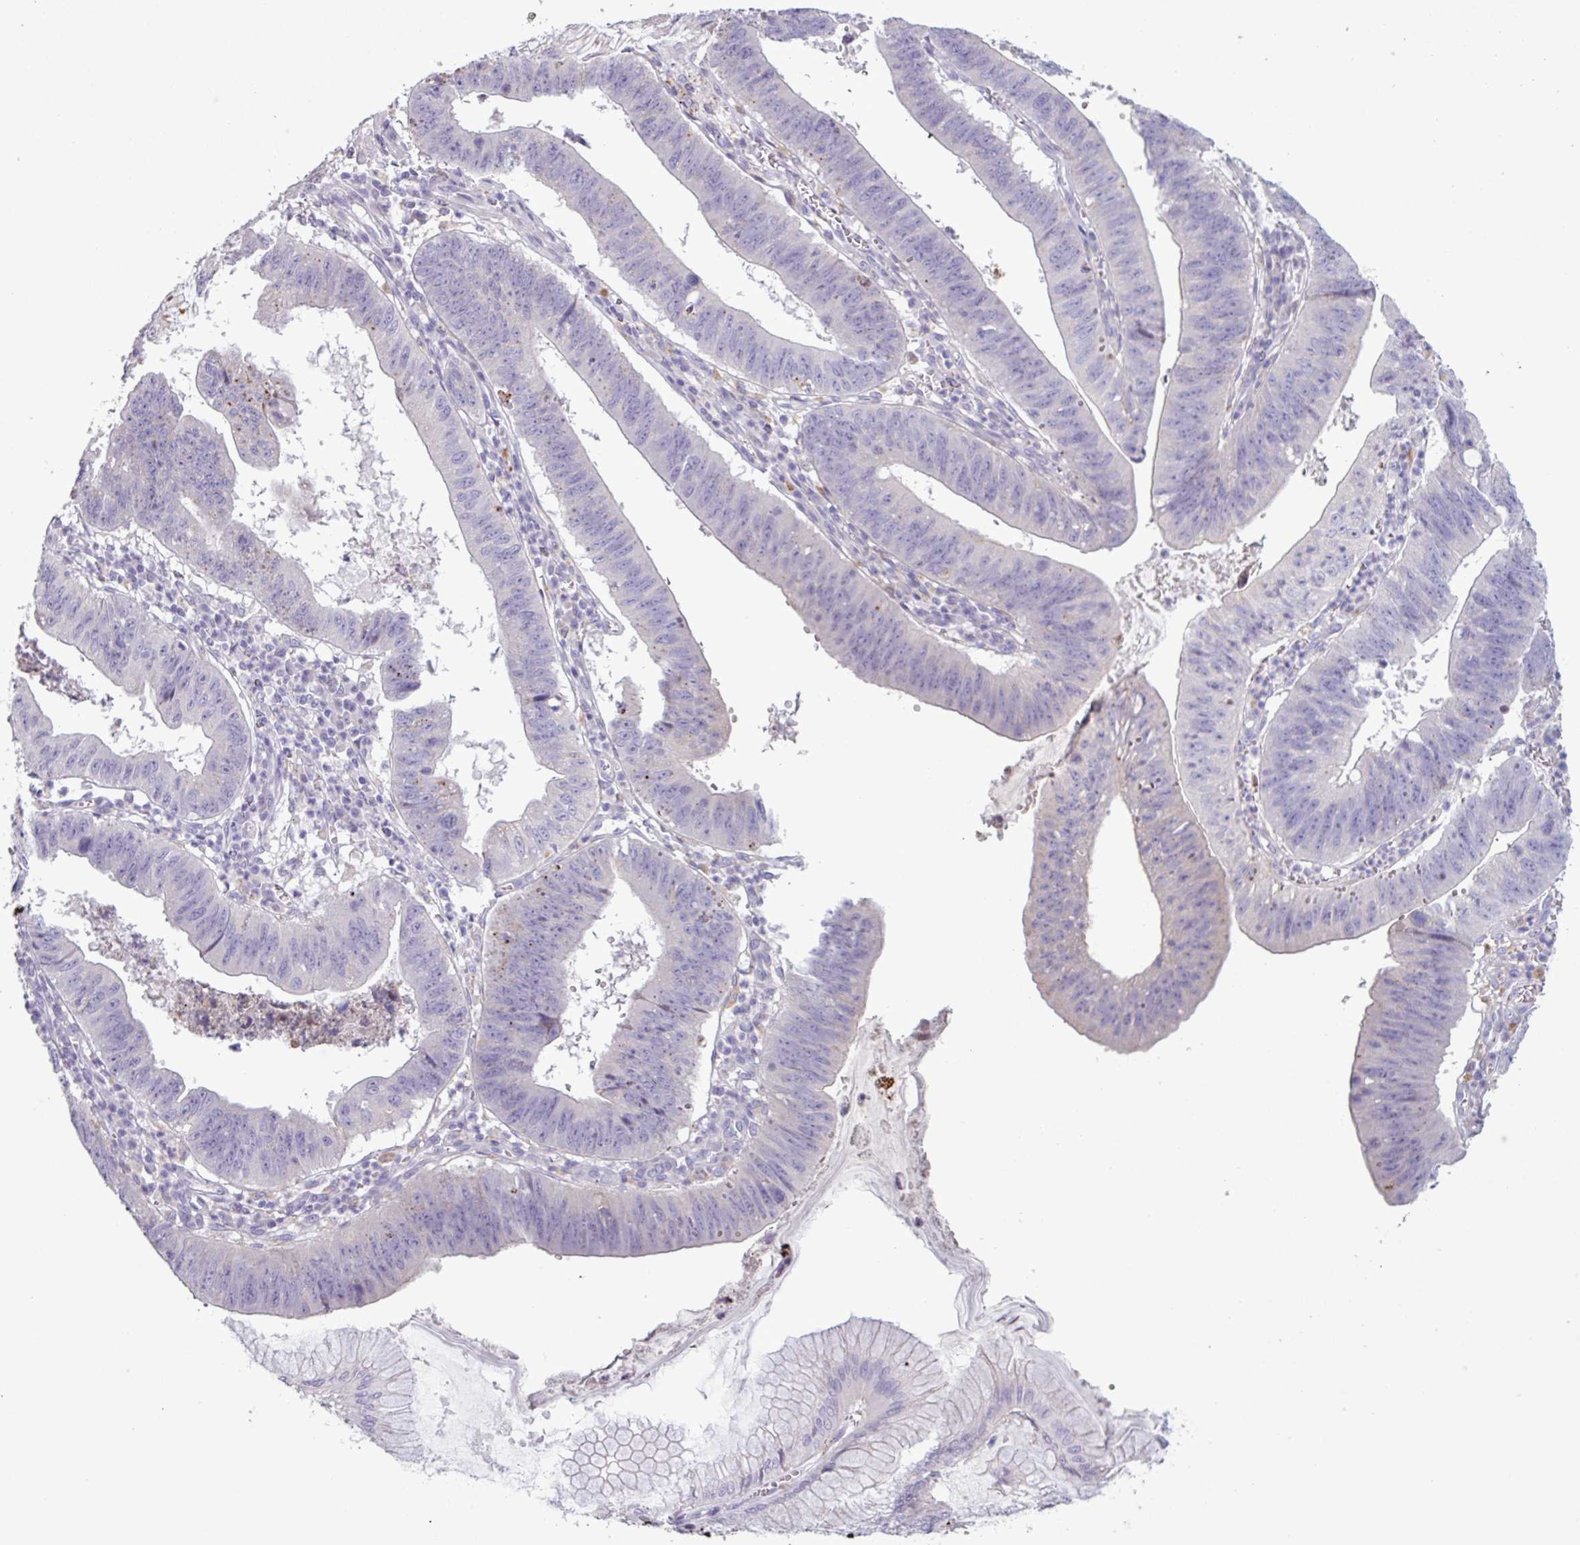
{"staining": {"intensity": "moderate", "quantity": "<25%", "location": "cytoplasmic/membranous"}, "tissue": "stomach cancer", "cell_type": "Tumor cells", "image_type": "cancer", "snomed": [{"axis": "morphology", "description": "Adenocarcinoma, NOS"}, {"axis": "topography", "description": "Stomach"}], "caption": "Protein expression analysis of stomach adenocarcinoma shows moderate cytoplasmic/membranous positivity in about <25% of tumor cells.", "gene": "C4B", "patient": {"sex": "male", "age": 59}}